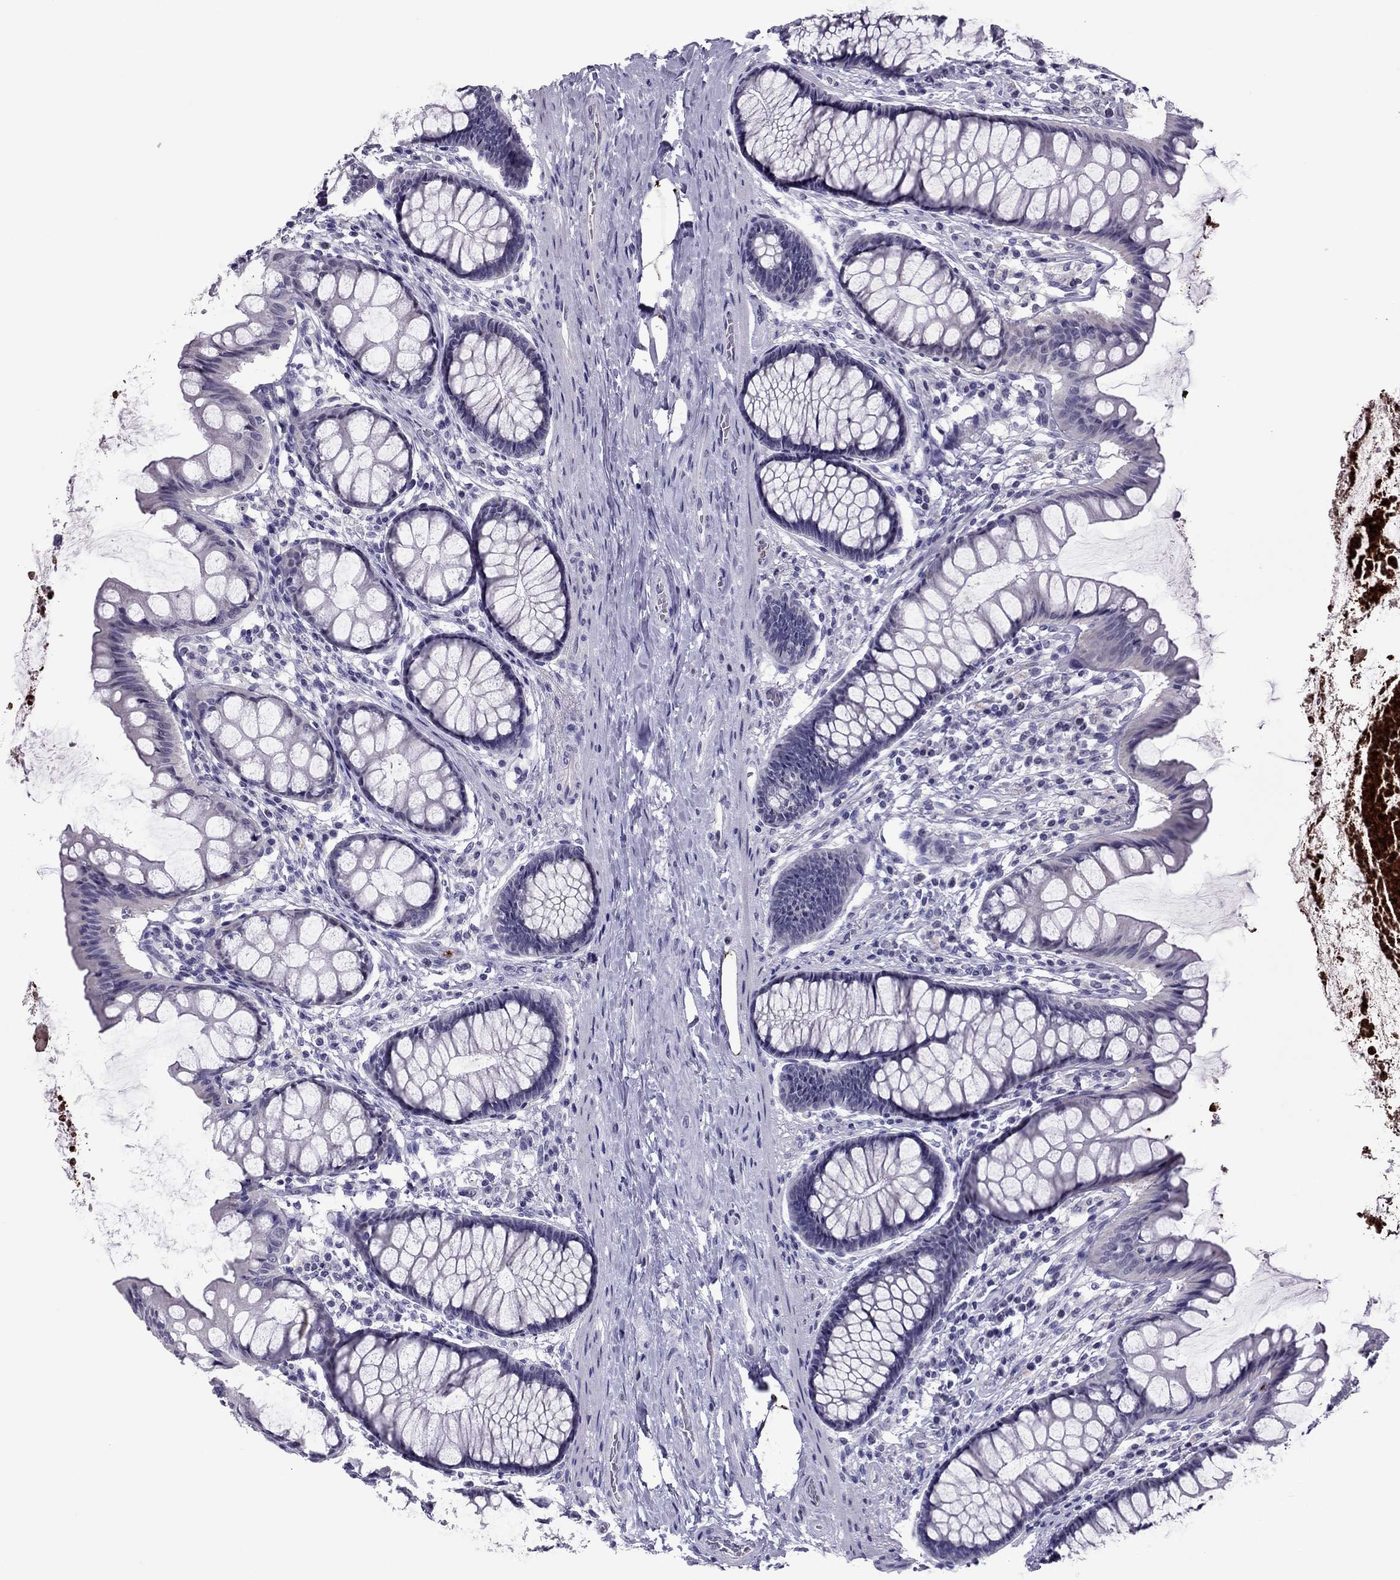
{"staining": {"intensity": "negative", "quantity": "none", "location": "none"}, "tissue": "colon", "cell_type": "Endothelial cells", "image_type": "normal", "snomed": [{"axis": "morphology", "description": "Normal tissue, NOS"}, {"axis": "topography", "description": "Colon"}], "caption": "Immunohistochemical staining of benign human colon demonstrates no significant positivity in endothelial cells. The staining is performed using DAB (3,3'-diaminobenzidine) brown chromogen with nuclei counter-stained in using hematoxylin.", "gene": "CCL27", "patient": {"sex": "female", "age": 65}}